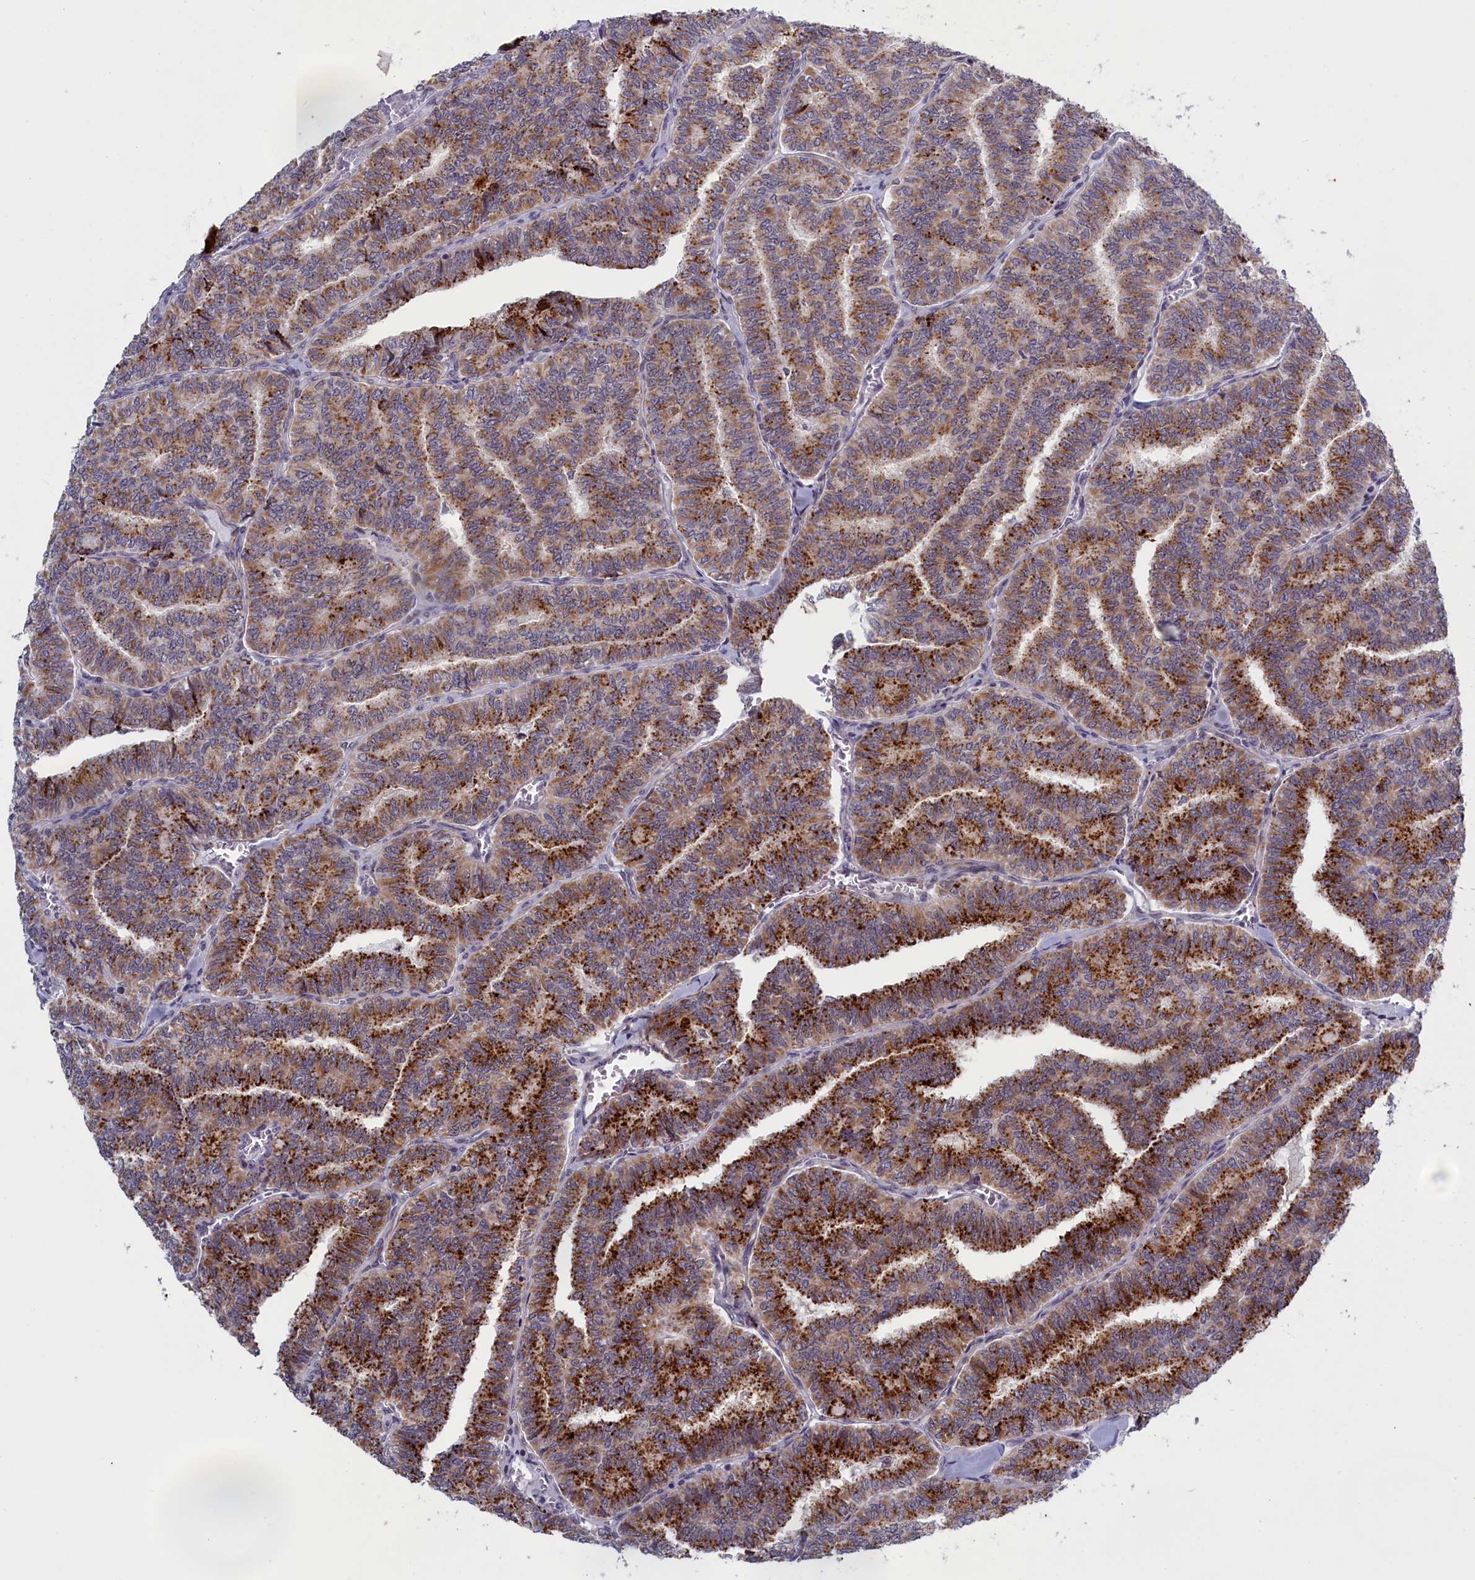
{"staining": {"intensity": "strong", "quantity": ">75%", "location": "cytoplasmic/membranous"}, "tissue": "thyroid cancer", "cell_type": "Tumor cells", "image_type": "cancer", "snomed": [{"axis": "morphology", "description": "Papillary adenocarcinoma, NOS"}, {"axis": "topography", "description": "Thyroid gland"}], "caption": "A brown stain labels strong cytoplasmic/membranous positivity of a protein in human thyroid cancer tumor cells.", "gene": "PPAN", "patient": {"sex": "female", "age": 35}}